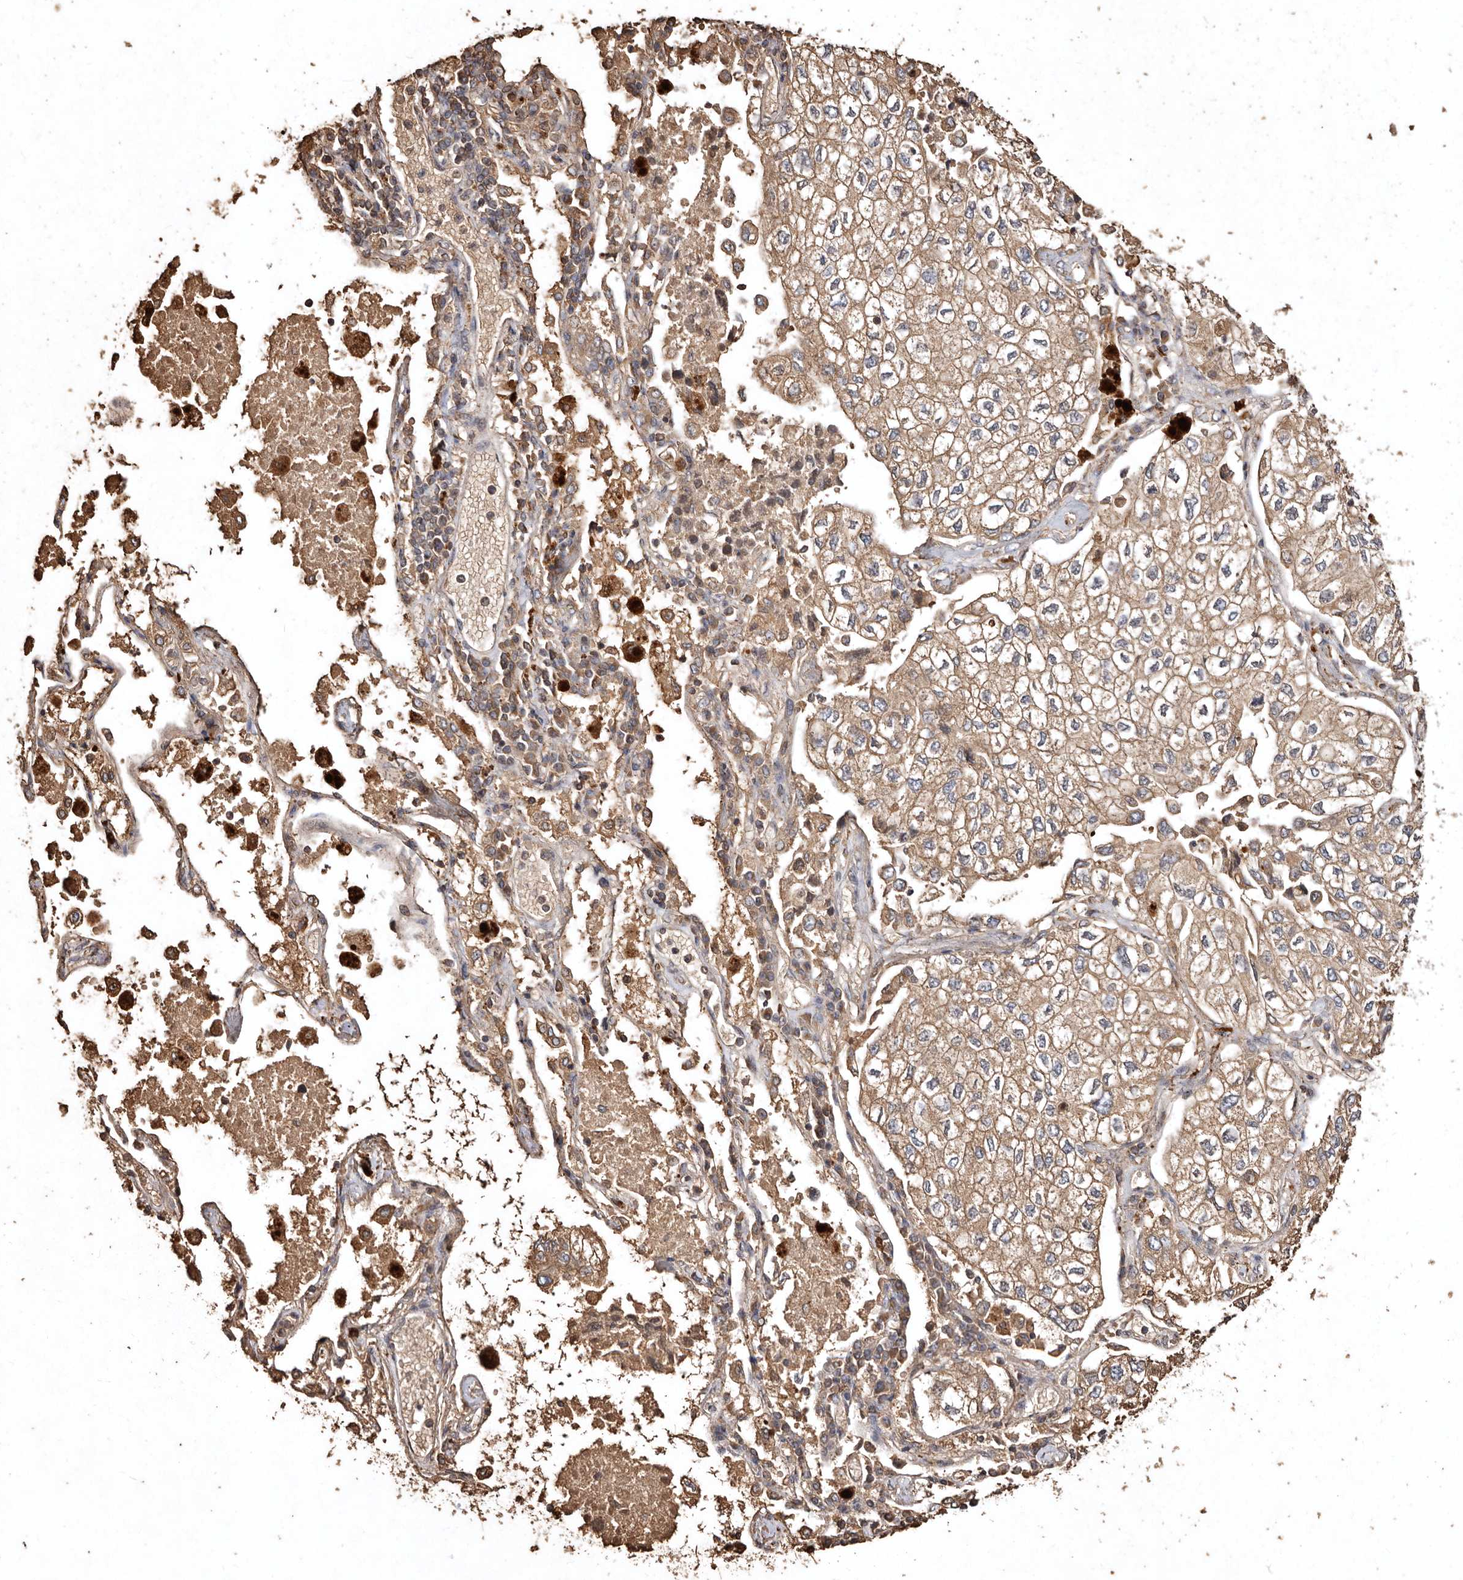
{"staining": {"intensity": "moderate", "quantity": ">75%", "location": "cytoplasmic/membranous"}, "tissue": "lung cancer", "cell_type": "Tumor cells", "image_type": "cancer", "snomed": [{"axis": "morphology", "description": "Adenocarcinoma, NOS"}, {"axis": "topography", "description": "Lung"}], "caption": "Moderate cytoplasmic/membranous protein staining is seen in approximately >75% of tumor cells in lung cancer (adenocarcinoma). (DAB = brown stain, brightfield microscopy at high magnification).", "gene": "FARS2", "patient": {"sex": "male", "age": 63}}